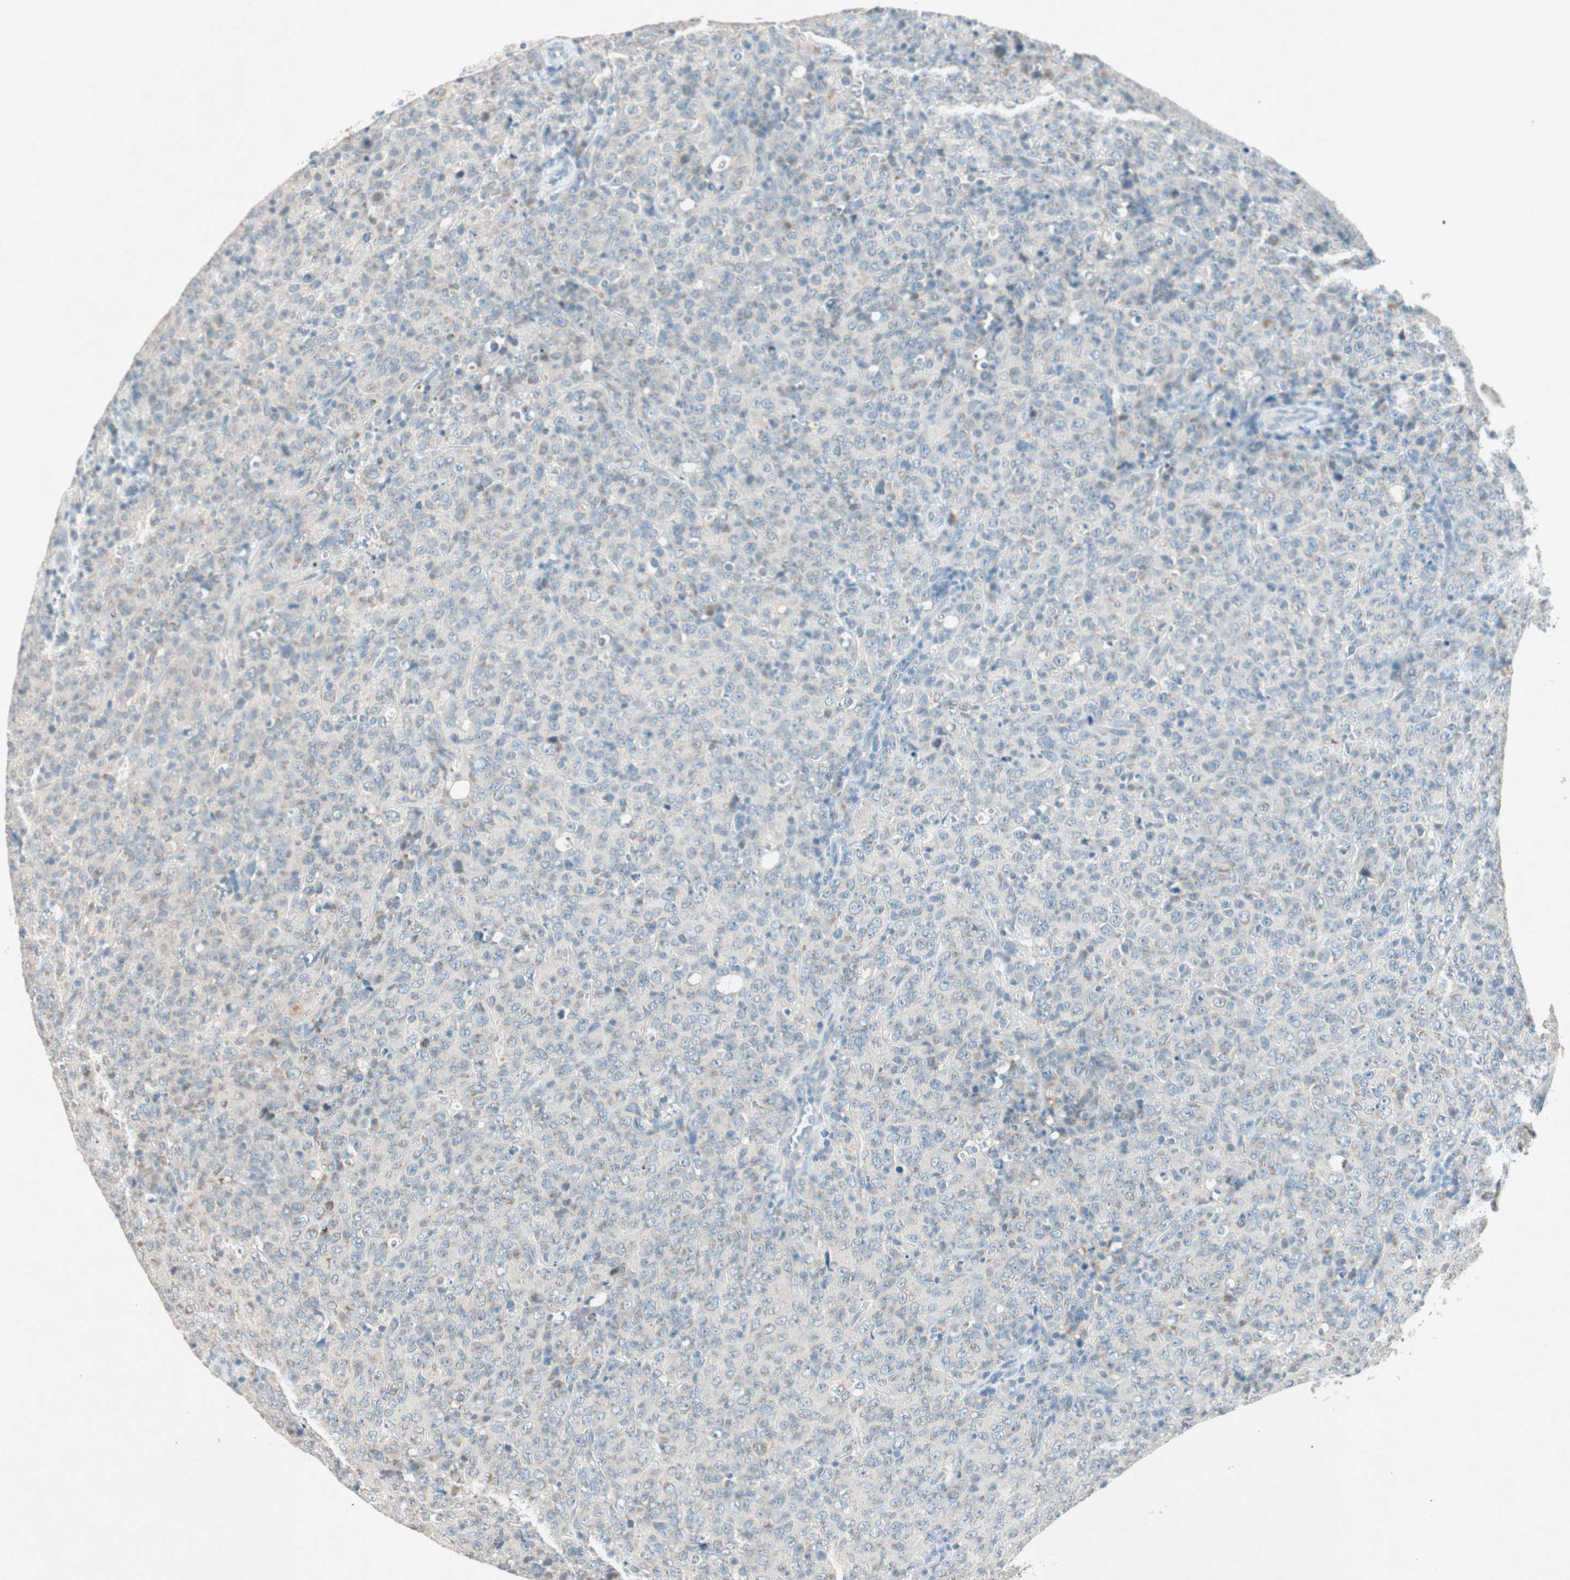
{"staining": {"intensity": "weak", "quantity": "<25%", "location": "cytoplasmic/membranous"}, "tissue": "lymphoma", "cell_type": "Tumor cells", "image_type": "cancer", "snomed": [{"axis": "morphology", "description": "Malignant lymphoma, non-Hodgkin's type, High grade"}, {"axis": "topography", "description": "Tonsil"}], "caption": "DAB (3,3'-diaminobenzidine) immunohistochemical staining of lymphoma shows no significant staining in tumor cells.", "gene": "NKAIN1", "patient": {"sex": "female", "age": 36}}